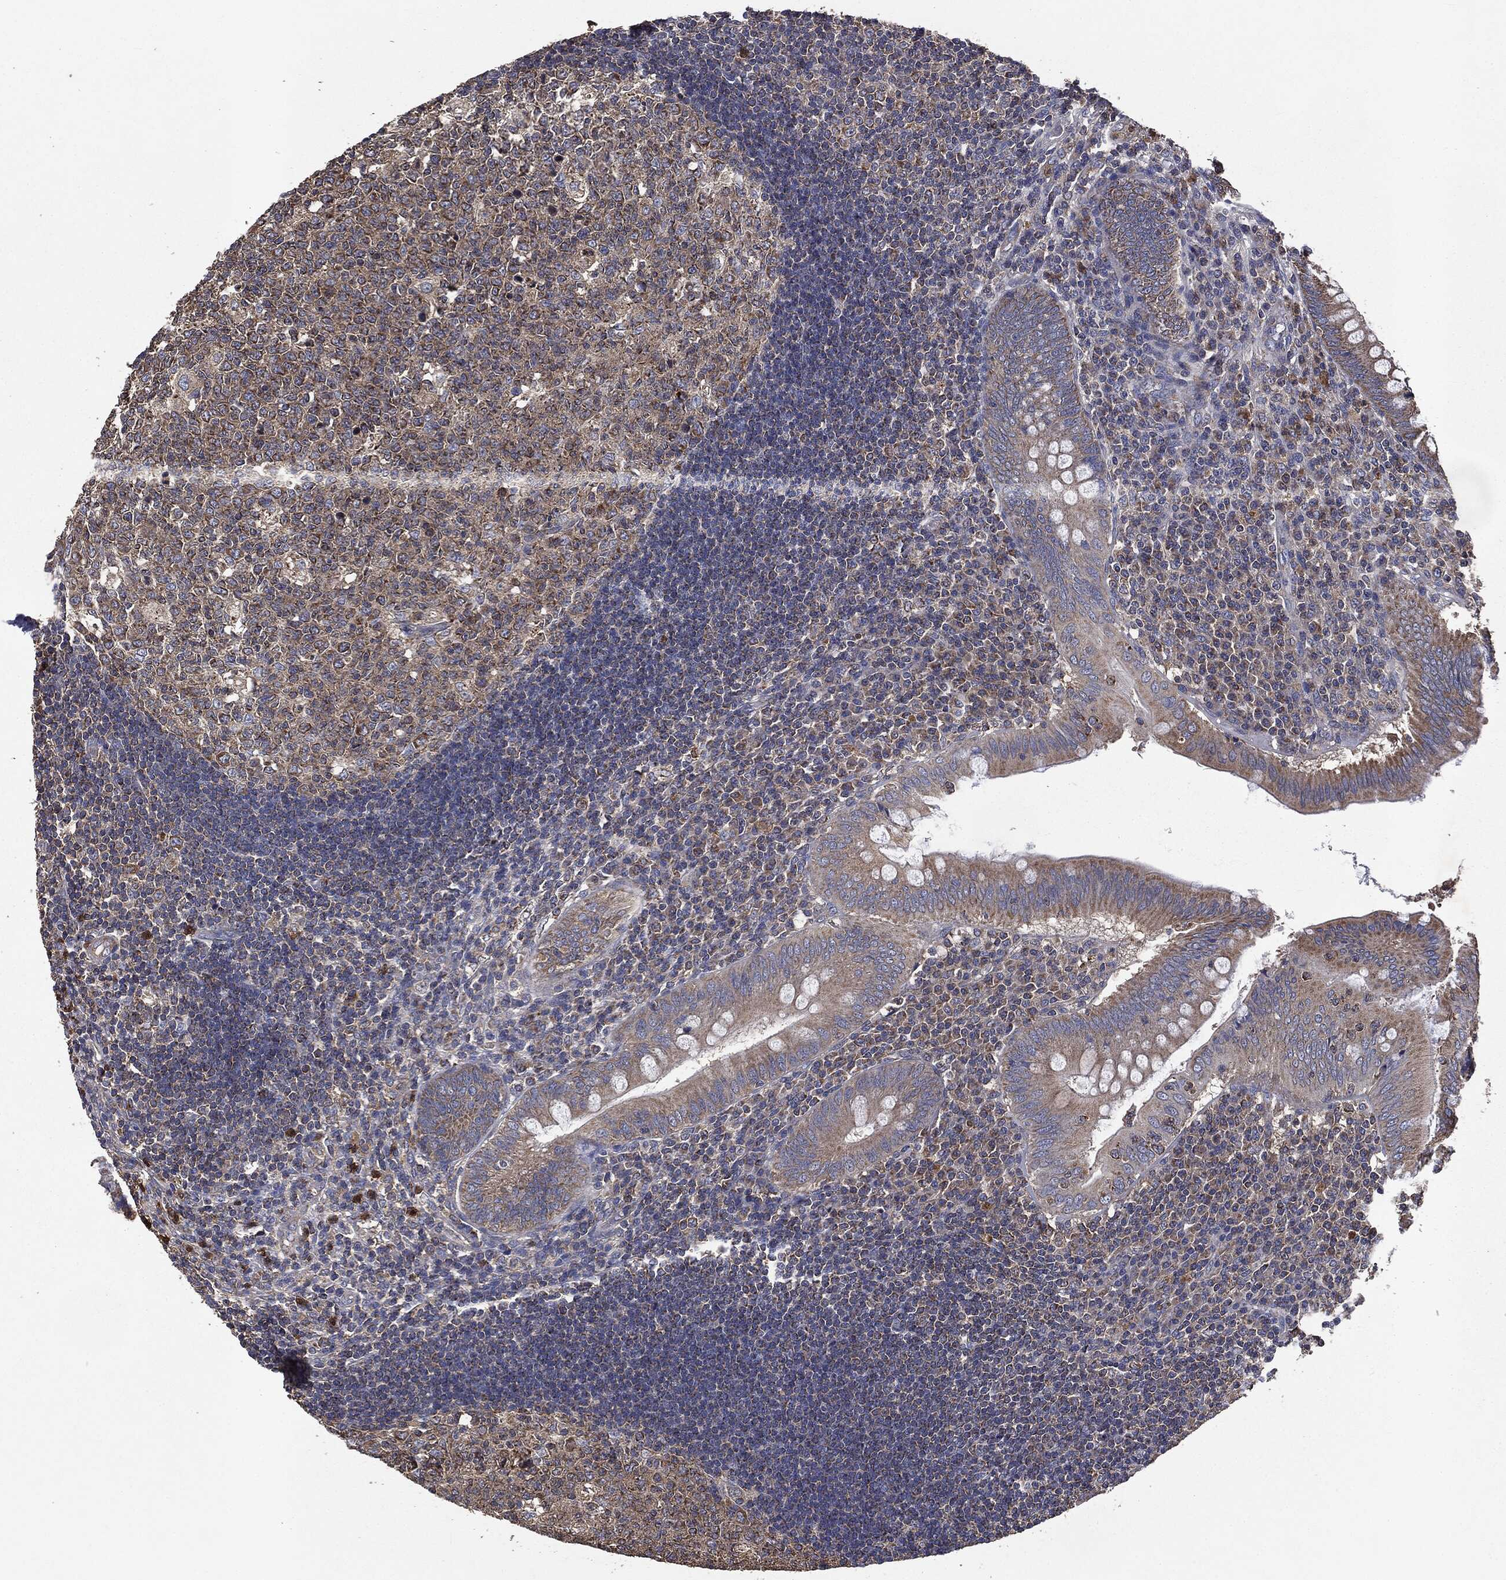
{"staining": {"intensity": "moderate", "quantity": "25%-75%", "location": "cytoplasmic/membranous"}, "tissue": "appendix", "cell_type": "Glandular cells", "image_type": "normal", "snomed": [{"axis": "morphology", "description": "Normal tissue, NOS"}, {"axis": "morphology", "description": "Inflammation, NOS"}, {"axis": "topography", "description": "Appendix"}], "caption": "The micrograph reveals immunohistochemical staining of benign appendix. There is moderate cytoplasmic/membranous expression is appreciated in about 25%-75% of glandular cells.", "gene": "MAPK6", "patient": {"sex": "male", "age": 16}}